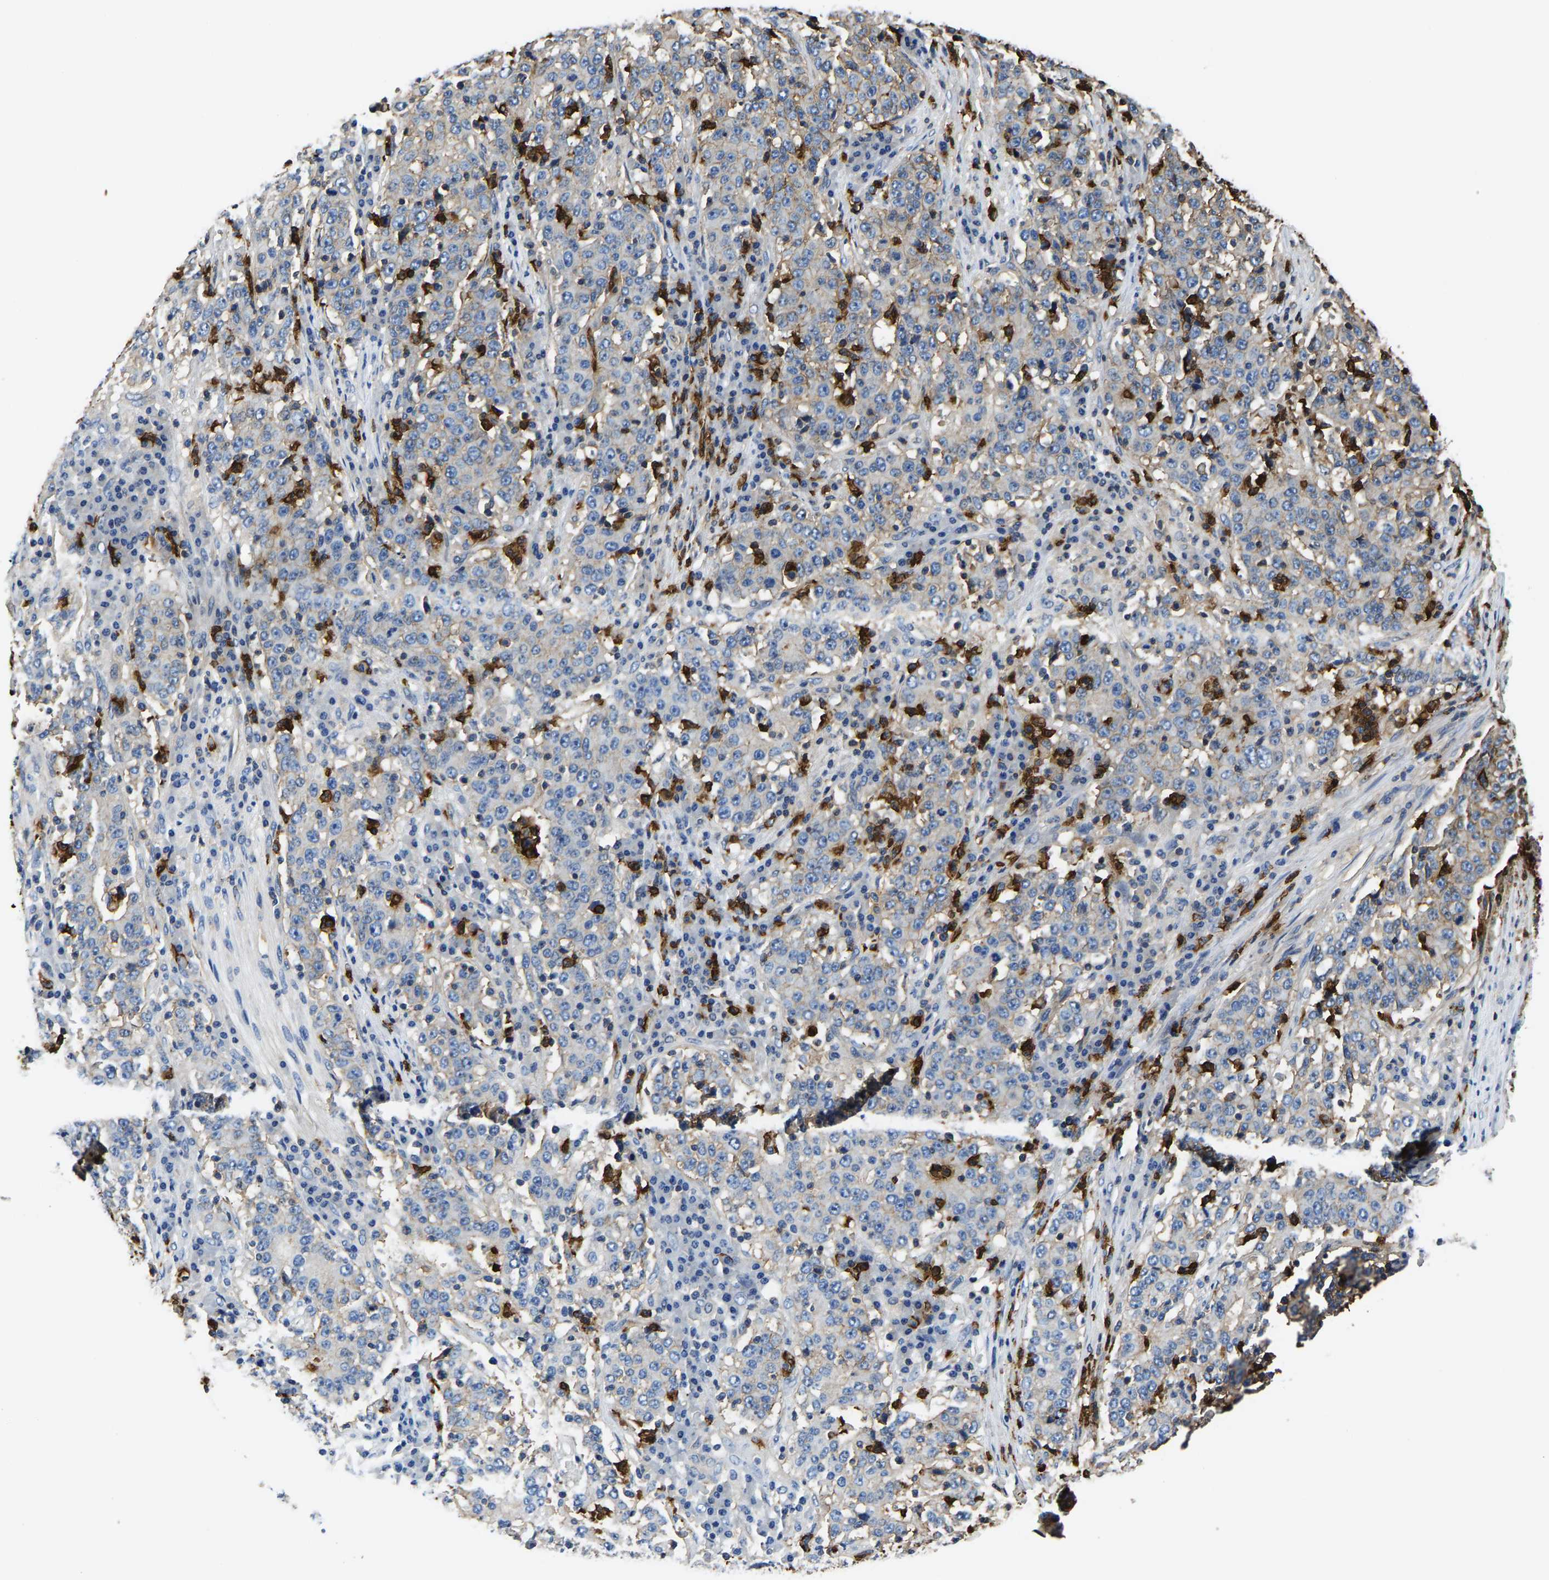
{"staining": {"intensity": "negative", "quantity": "none", "location": "none"}, "tissue": "stomach cancer", "cell_type": "Tumor cells", "image_type": "cancer", "snomed": [{"axis": "morphology", "description": "Adenocarcinoma, NOS"}, {"axis": "topography", "description": "Stomach"}], "caption": "Immunohistochemical staining of stomach cancer displays no significant staining in tumor cells.", "gene": "TRAF6", "patient": {"sex": "male", "age": 59}}